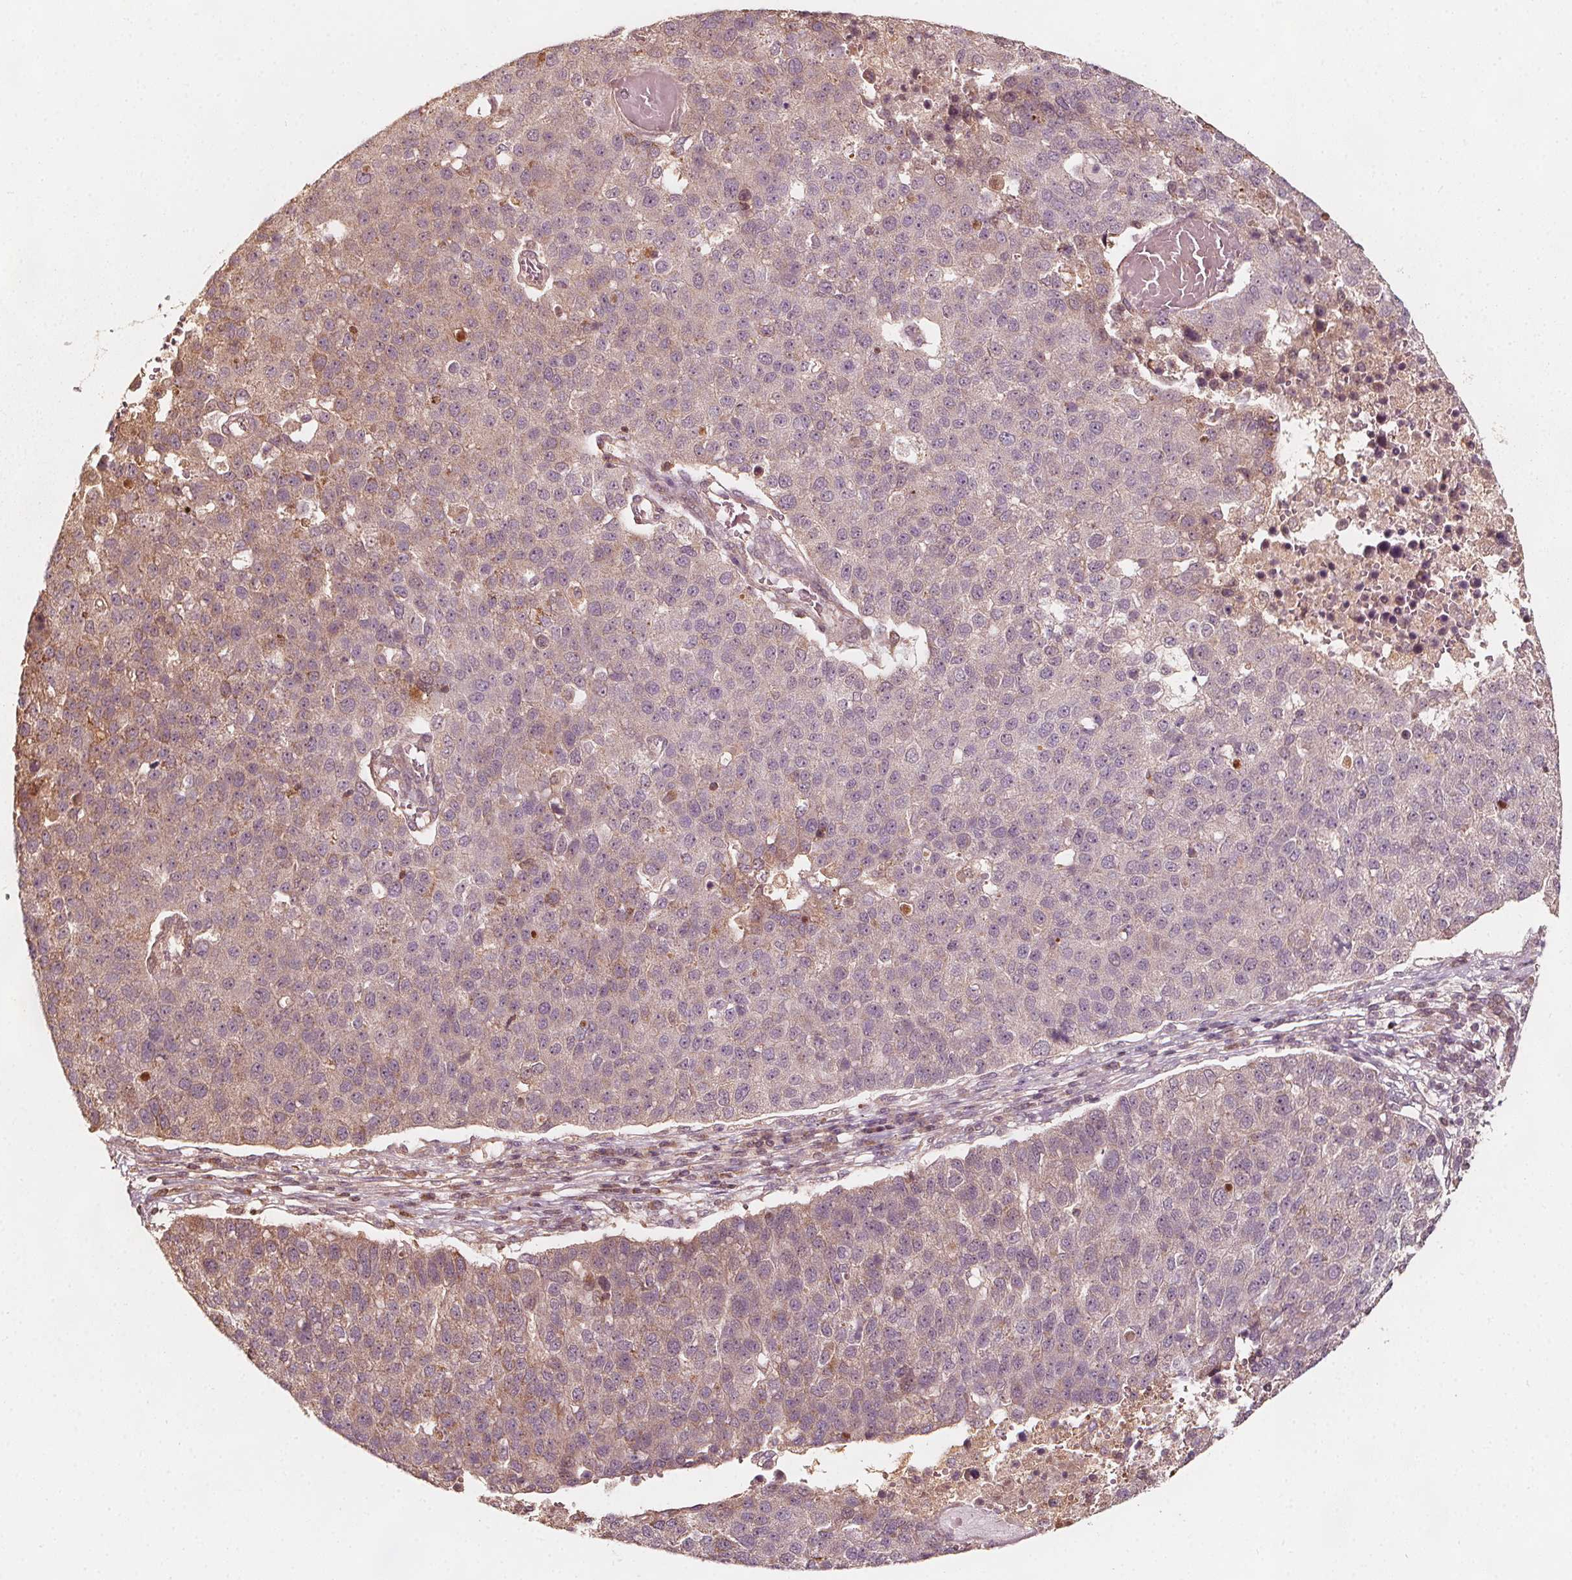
{"staining": {"intensity": "moderate", "quantity": ">75%", "location": "cytoplasmic/membranous"}, "tissue": "pancreatic cancer", "cell_type": "Tumor cells", "image_type": "cancer", "snomed": [{"axis": "morphology", "description": "Adenocarcinoma, NOS"}, {"axis": "topography", "description": "Pancreas"}], "caption": "An image showing moderate cytoplasmic/membranous positivity in about >75% of tumor cells in pancreatic cancer, as visualized by brown immunohistochemical staining.", "gene": "AIP", "patient": {"sex": "female", "age": 61}}